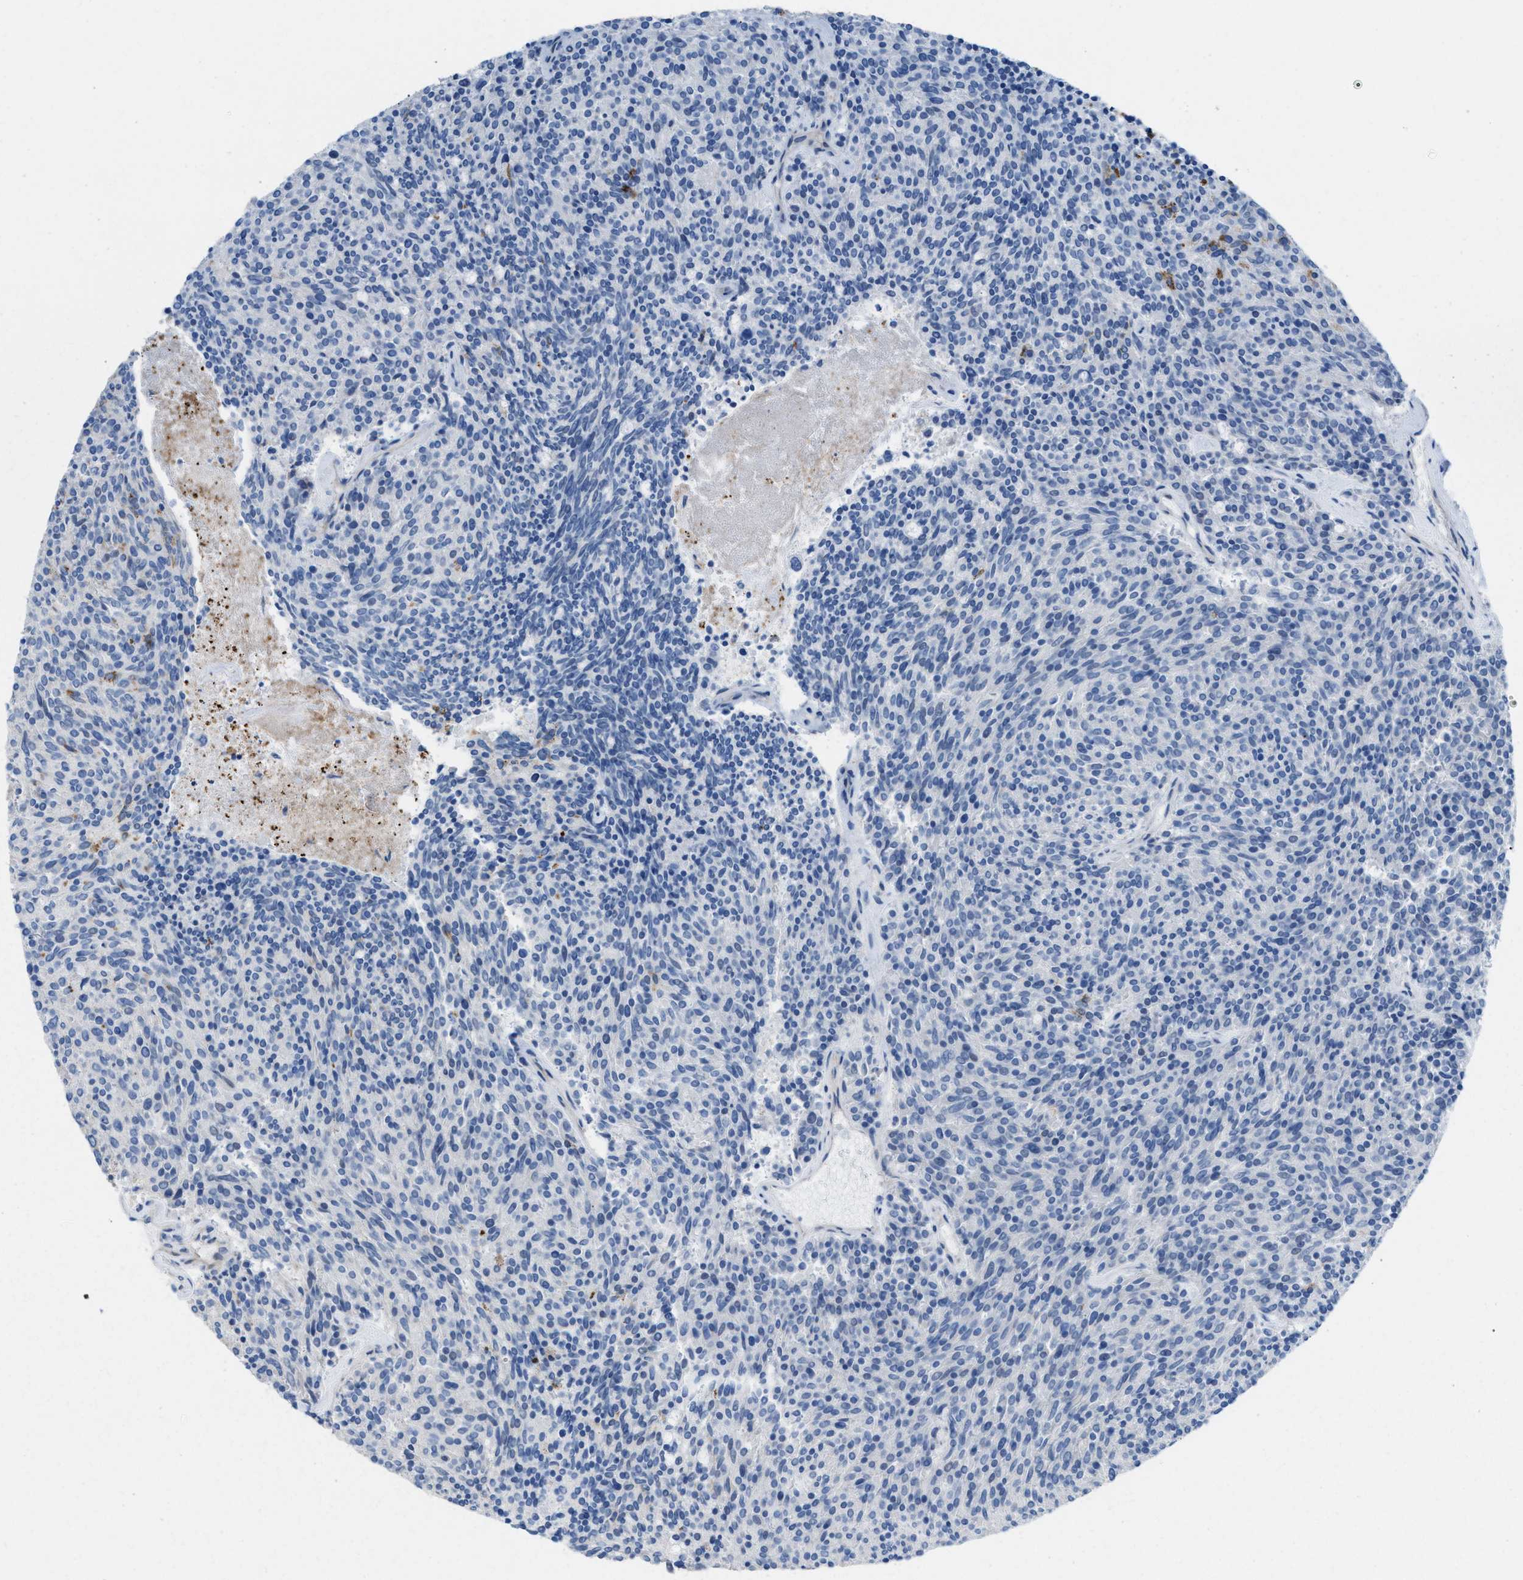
{"staining": {"intensity": "negative", "quantity": "none", "location": "none"}, "tissue": "carcinoid", "cell_type": "Tumor cells", "image_type": "cancer", "snomed": [{"axis": "morphology", "description": "Carcinoid, malignant, NOS"}, {"axis": "topography", "description": "Lung"}], "caption": "Tumor cells are negative for protein expression in human malignant carcinoid.", "gene": "MPP3", "patient": {"sex": "male", "age": 30}}